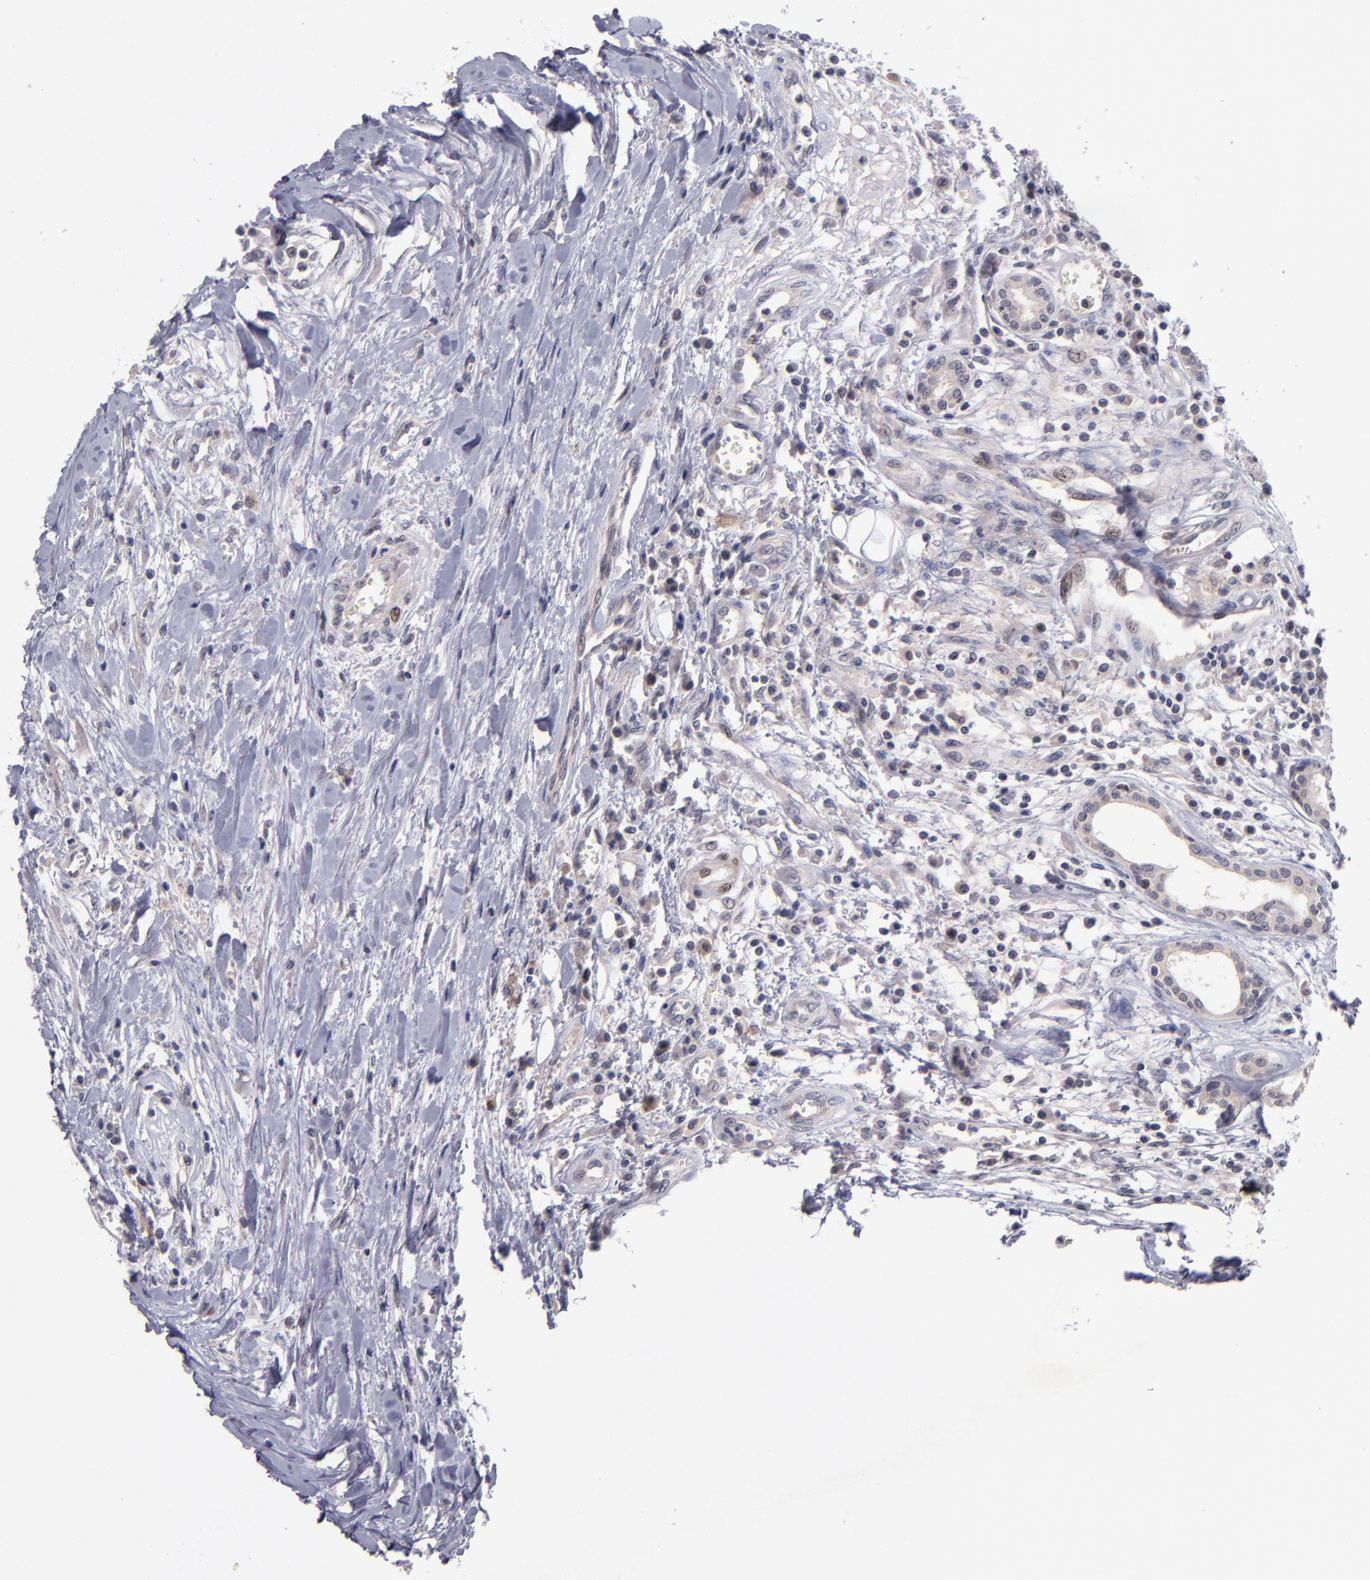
{"staining": {"intensity": "weak", "quantity": "<25%", "location": "cytoplasmic/membranous,nuclear"}, "tissue": "head and neck cancer", "cell_type": "Tumor cells", "image_type": "cancer", "snomed": [{"axis": "morphology", "description": "Squamous cell carcinoma, NOS"}, {"axis": "morphology", "description": "Squamous cell carcinoma, metastatic, NOS"}, {"axis": "topography", "description": "Lymph node"}, {"axis": "topography", "description": "Salivary gland"}, {"axis": "topography", "description": "Head-Neck"}], "caption": "Tumor cells are negative for brown protein staining in metastatic squamous cell carcinoma (head and neck).", "gene": "CDC7", "patient": {"sex": "female", "age": 74}}